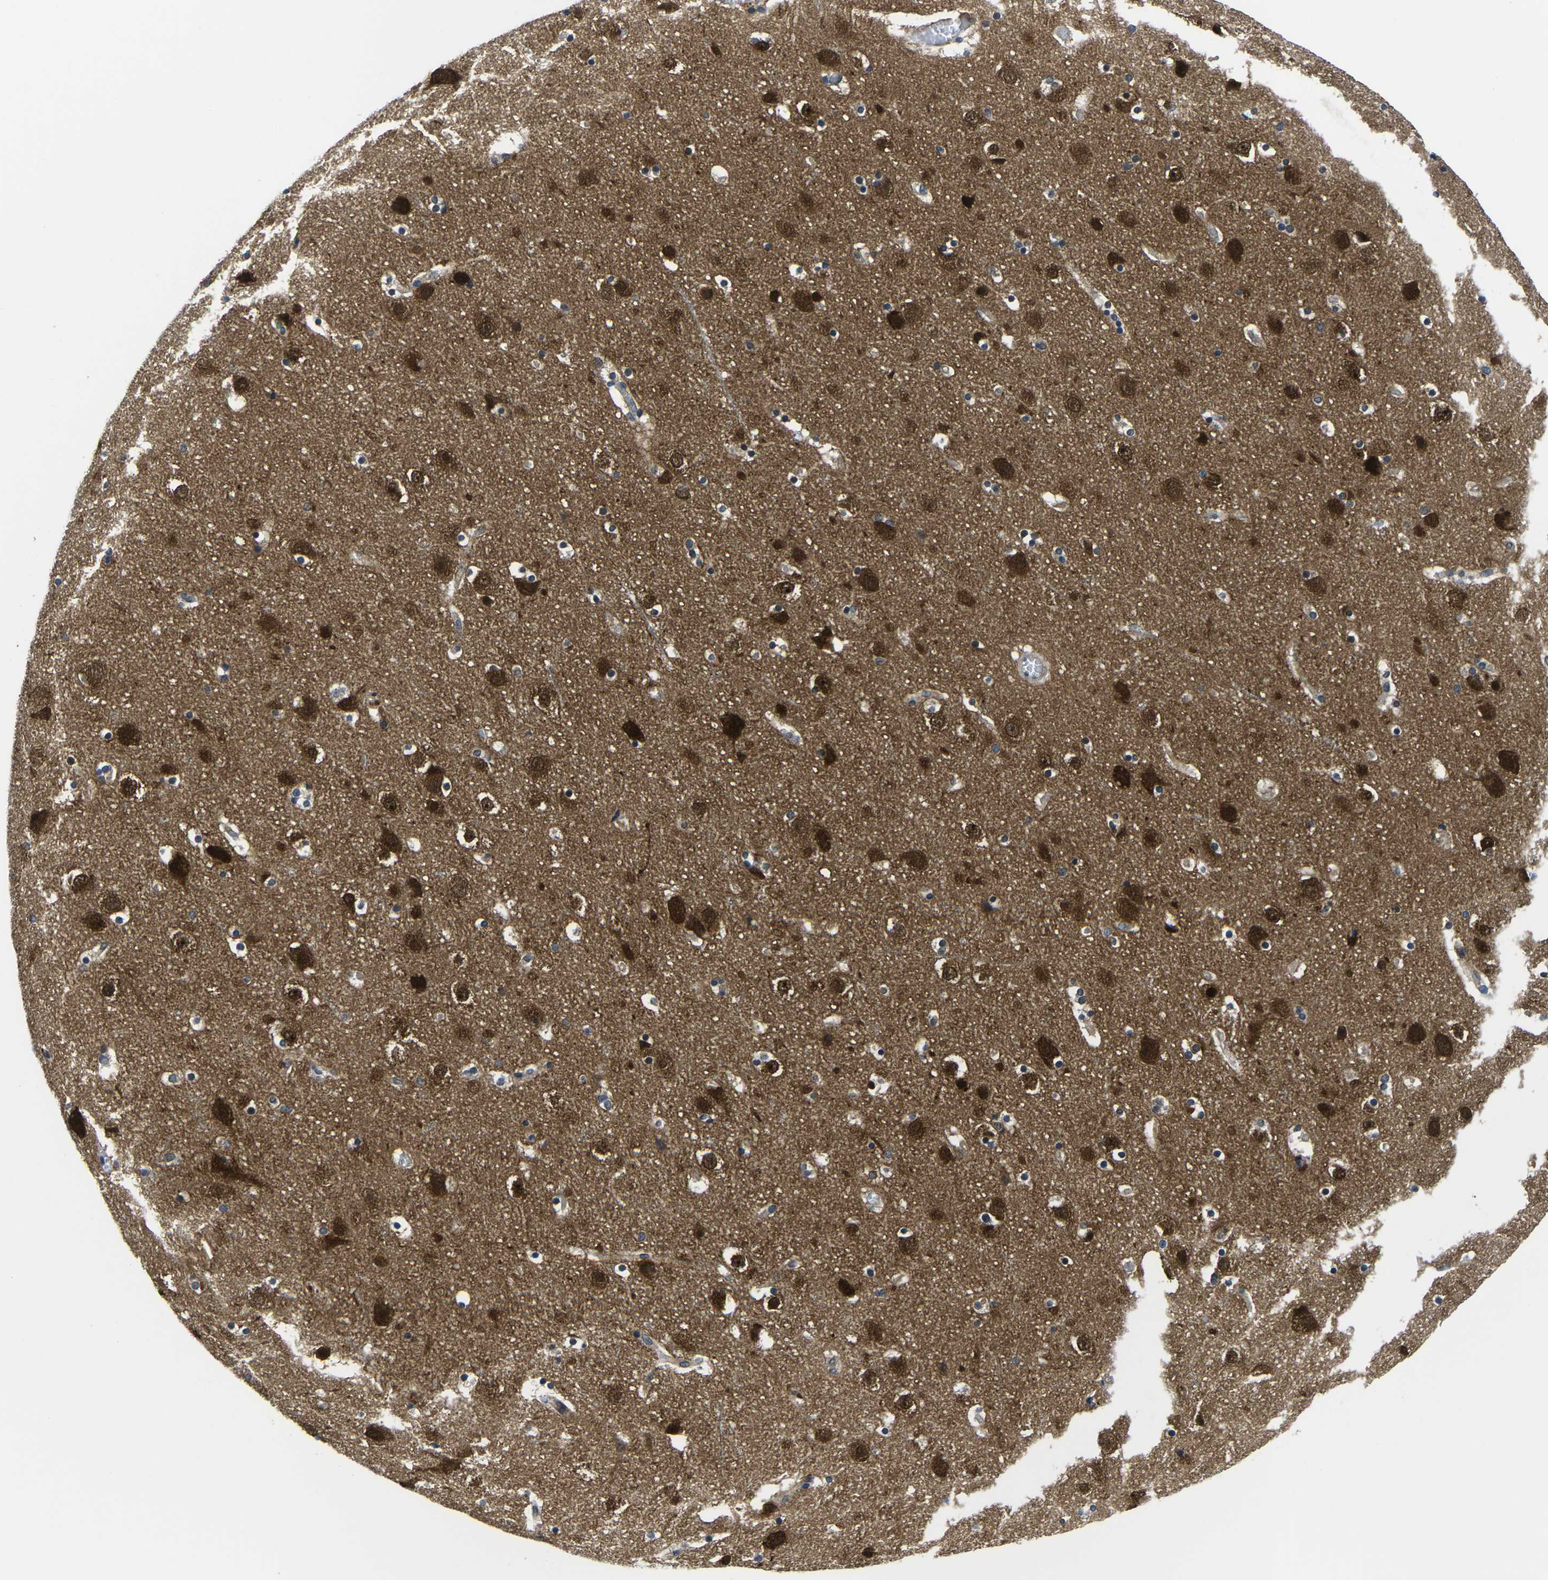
{"staining": {"intensity": "weak", "quantity": "25%-75%", "location": "cytoplasmic/membranous"}, "tissue": "cerebral cortex", "cell_type": "Endothelial cells", "image_type": "normal", "snomed": [{"axis": "morphology", "description": "Normal tissue, NOS"}, {"axis": "topography", "description": "Cerebral cortex"}], "caption": "Immunohistochemical staining of normal human cerebral cortex shows low levels of weak cytoplasmic/membranous expression in approximately 25%-75% of endothelial cells. The protein of interest is stained brown, and the nuclei are stained in blue (DAB IHC with brightfield microscopy, high magnification).", "gene": "GSK3B", "patient": {"sex": "male", "age": 45}}